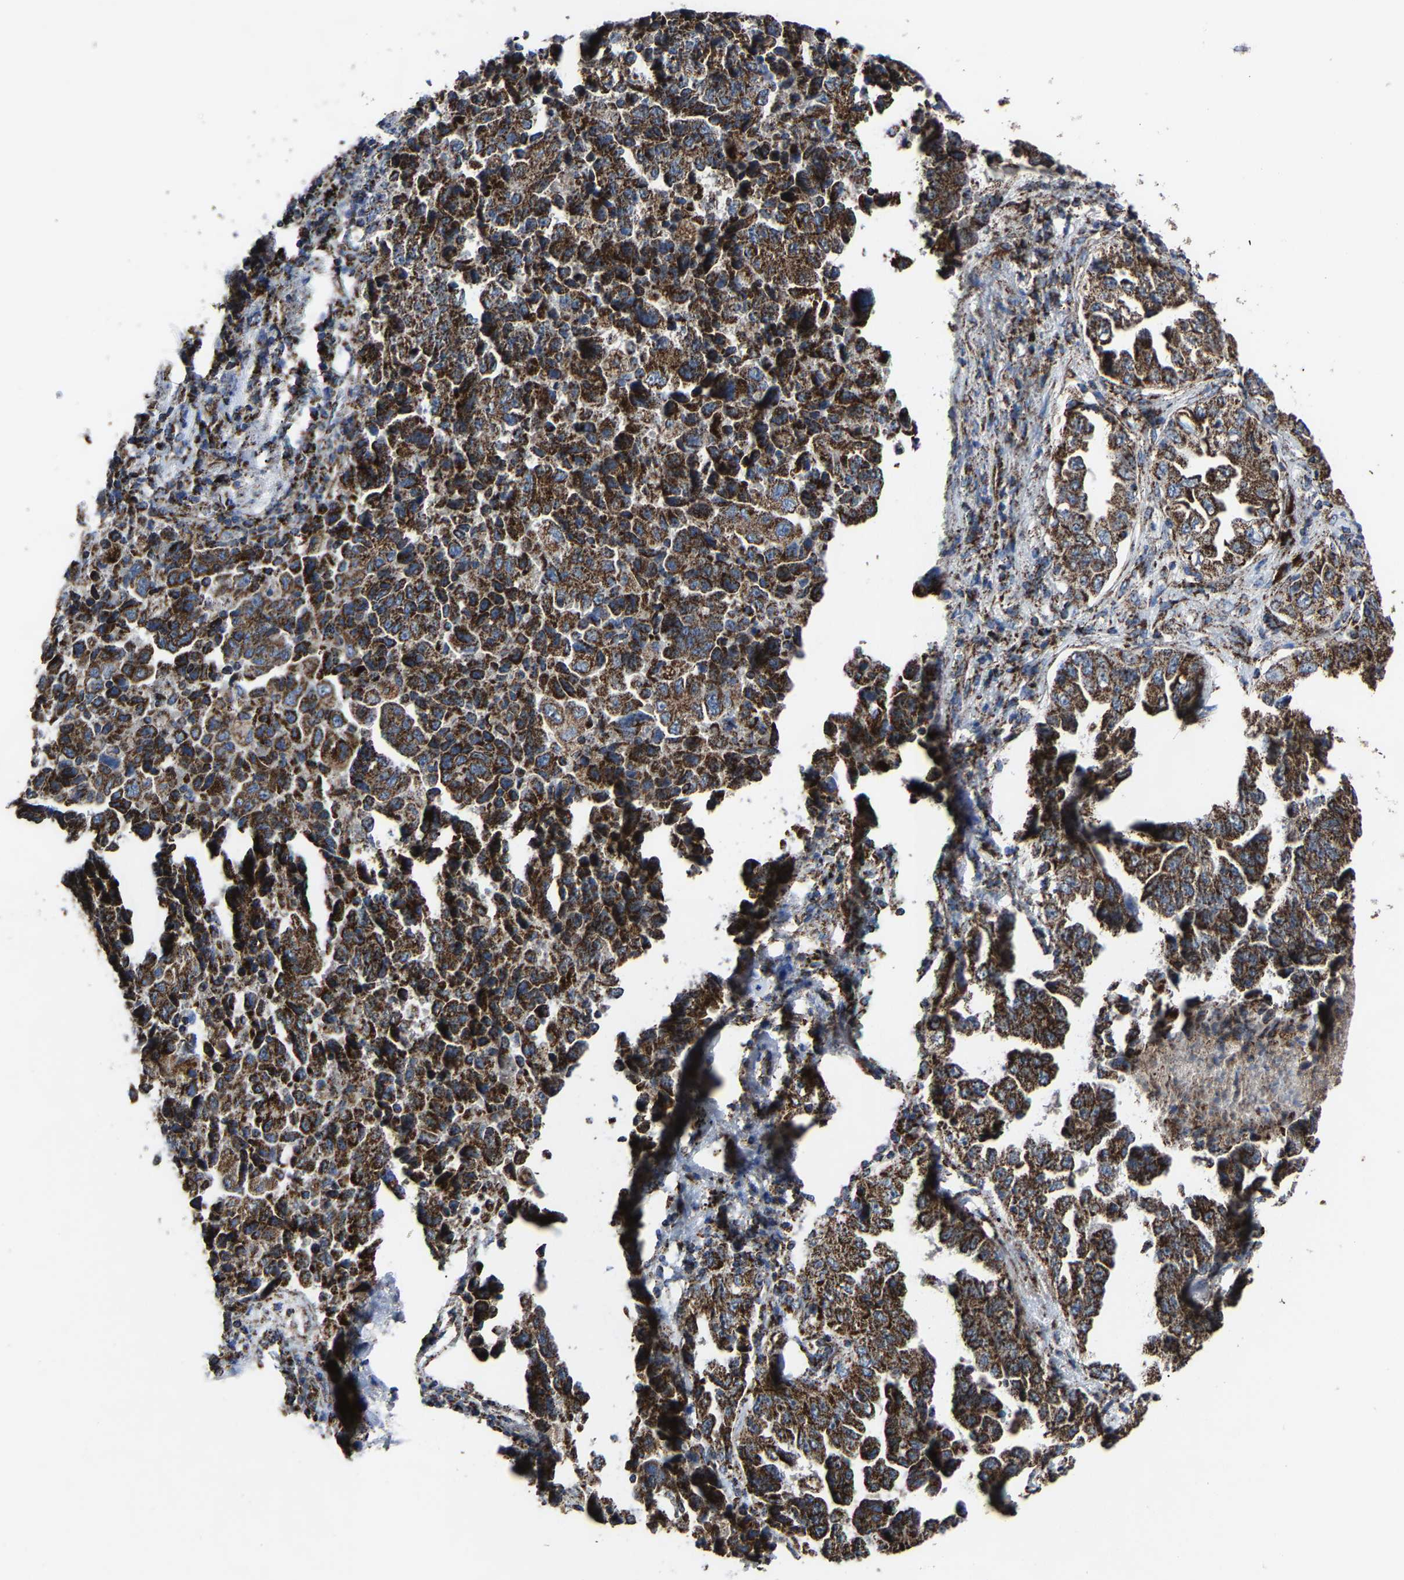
{"staining": {"intensity": "strong", "quantity": ">75%", "location": "cytoplasmic/membranous"}, "tissue": "lung cancer", "cell_type": "Tumor cells", "image_type": "cancer", "snomed": [{"axis": "morphology", "description": "Adenocarcinoma, NOS"}, {"axis": "topography", "description": "Lung"}], "caption": "Brown immunohistochemical staining in human lung cancer exhibits strong cytoplasmic/membranous staining in about >75% of tumor cells.", "gene": "NDUFV3", "patient": {"sex": "female", "age": 51}}